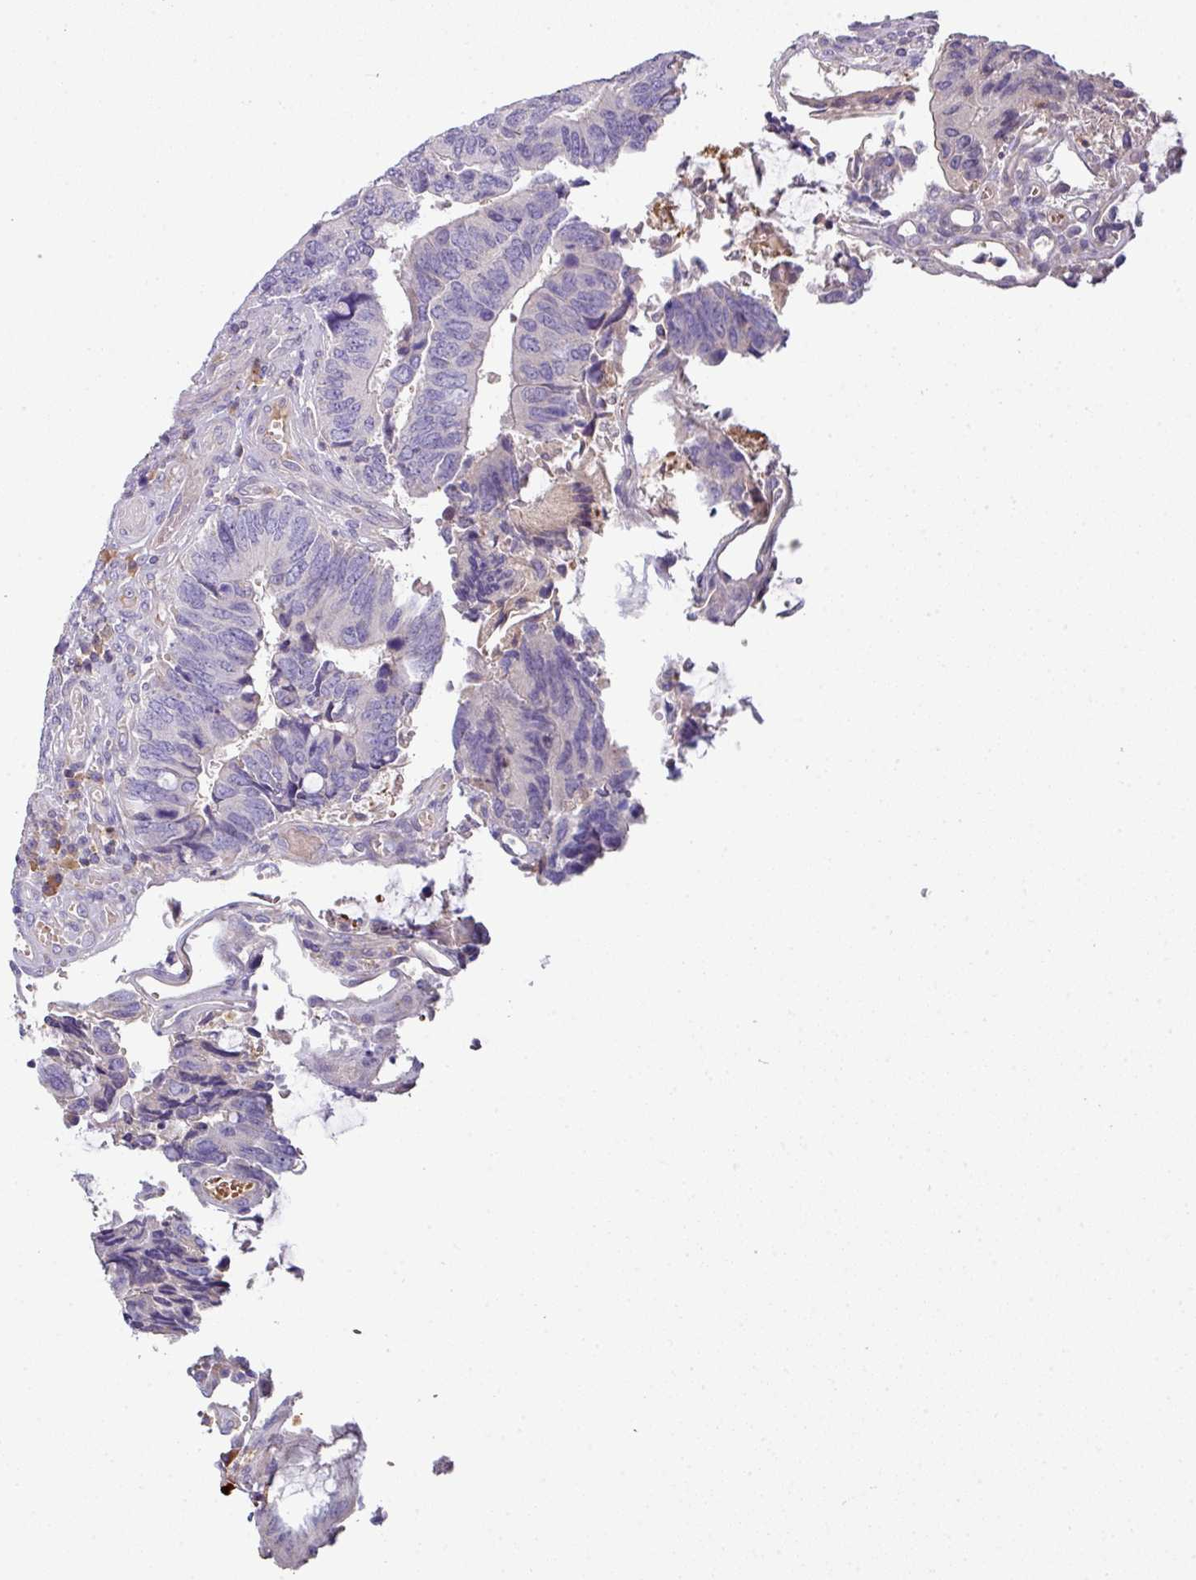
{"staining": {"intensity": "moderate", "quantity": "<25%", "location": "cytoplasmic/membranous"}, "tissue": "colorectal cancer", "cell_type": "Tumor cells", "image_type": "cancer", "snomed": [{"axis": "morphology", "description": "Adenocarcinoma, NOS"}, {"axis": "topography", "description": "Colon"}], "caption": "Immunohistochemical staining of colorectal adenocarcinoma displays low levels of moderate cytoplasmic/membranous positivity in approximately <25% of tumor cells.", "gene": "SLAMF6", "patient": {"sex": "male", "age": 87}}